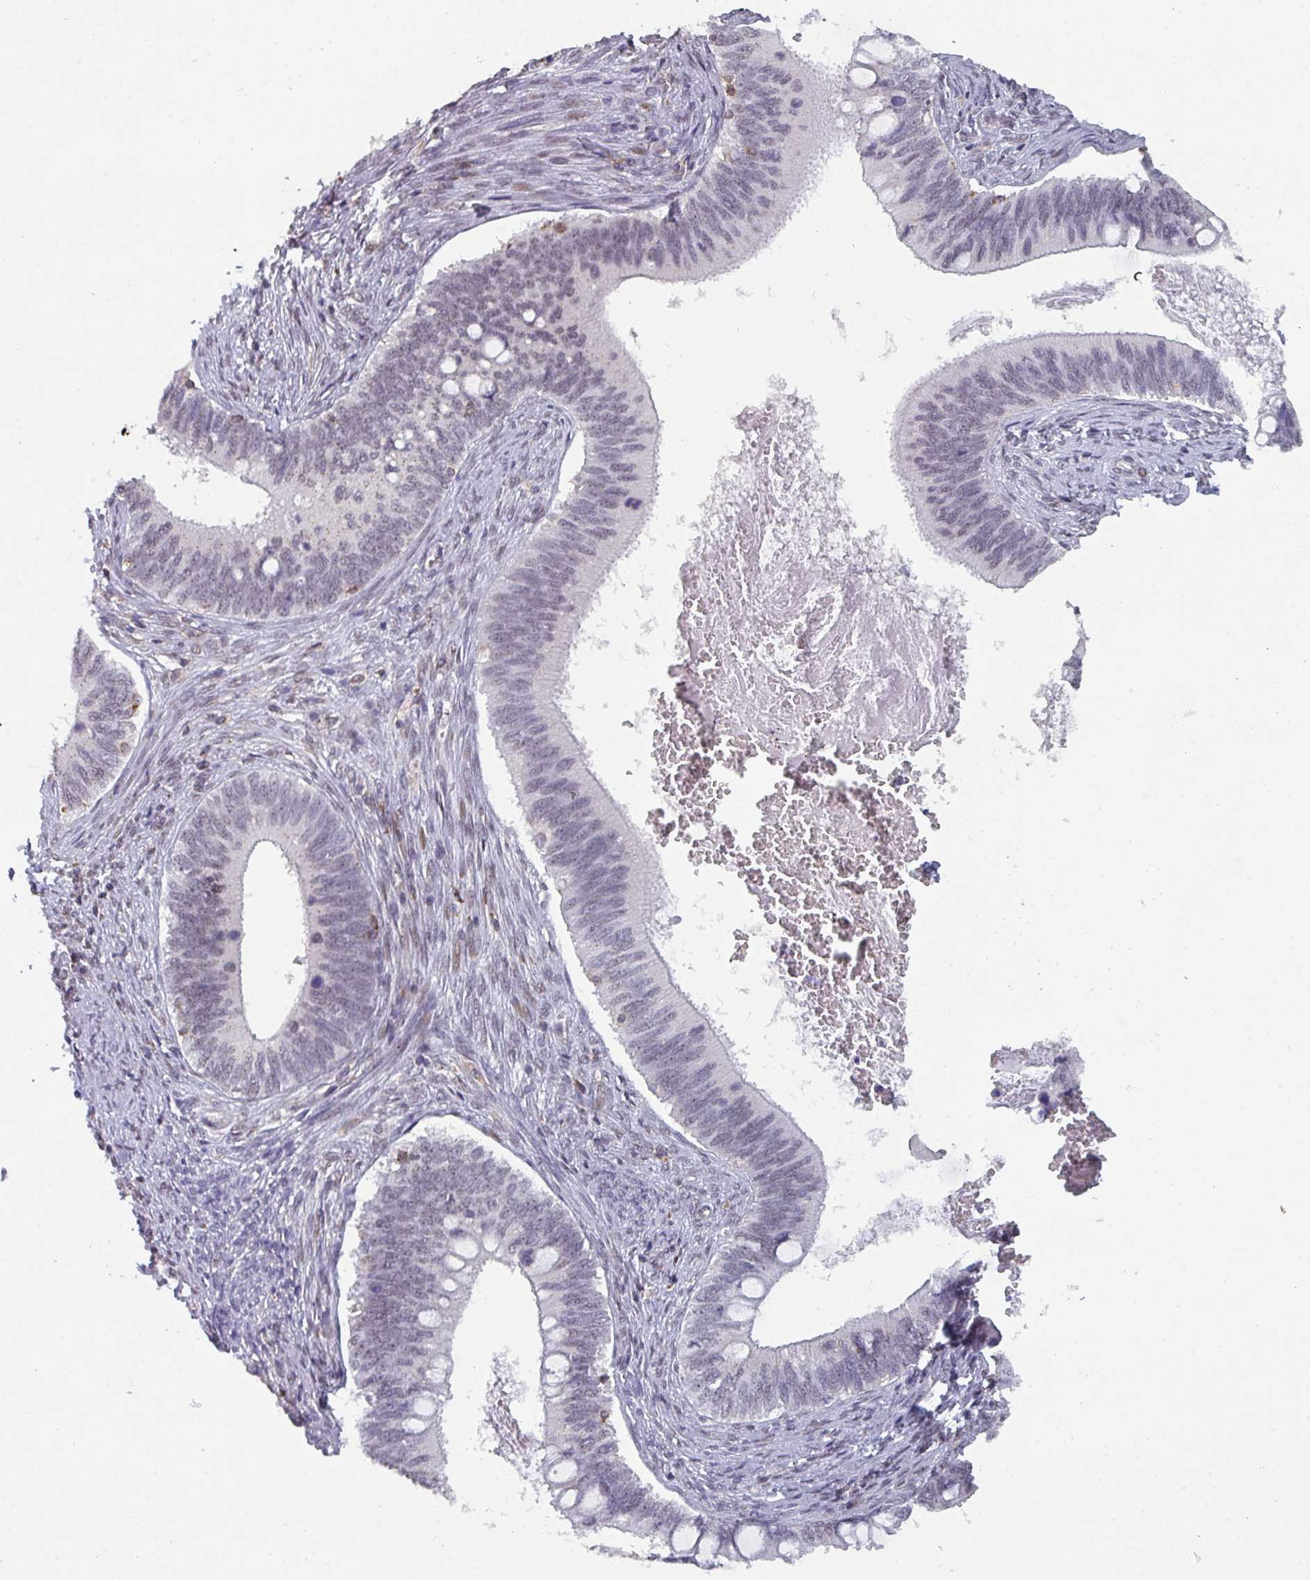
{"staining": {"intensity": "weak", "quantity": "25%-75%", "location": "nuclear"}, "tissue": "cervical cancer", "cell_type": "Tumor cells", "image_type": "cancer", "snomed": [{"axis": "morphology", "description": "Adenocarcinoma, NOS"}, {"axis": "topography", "description": "Cervix"}], "caption": "A brown stain highlights weak nuclear staining of a protein in human cervical cancer (adenocarcinoma) tumor cells.", "gene": "RASAL3", "patient": {"sex": "female", "age": 42}}